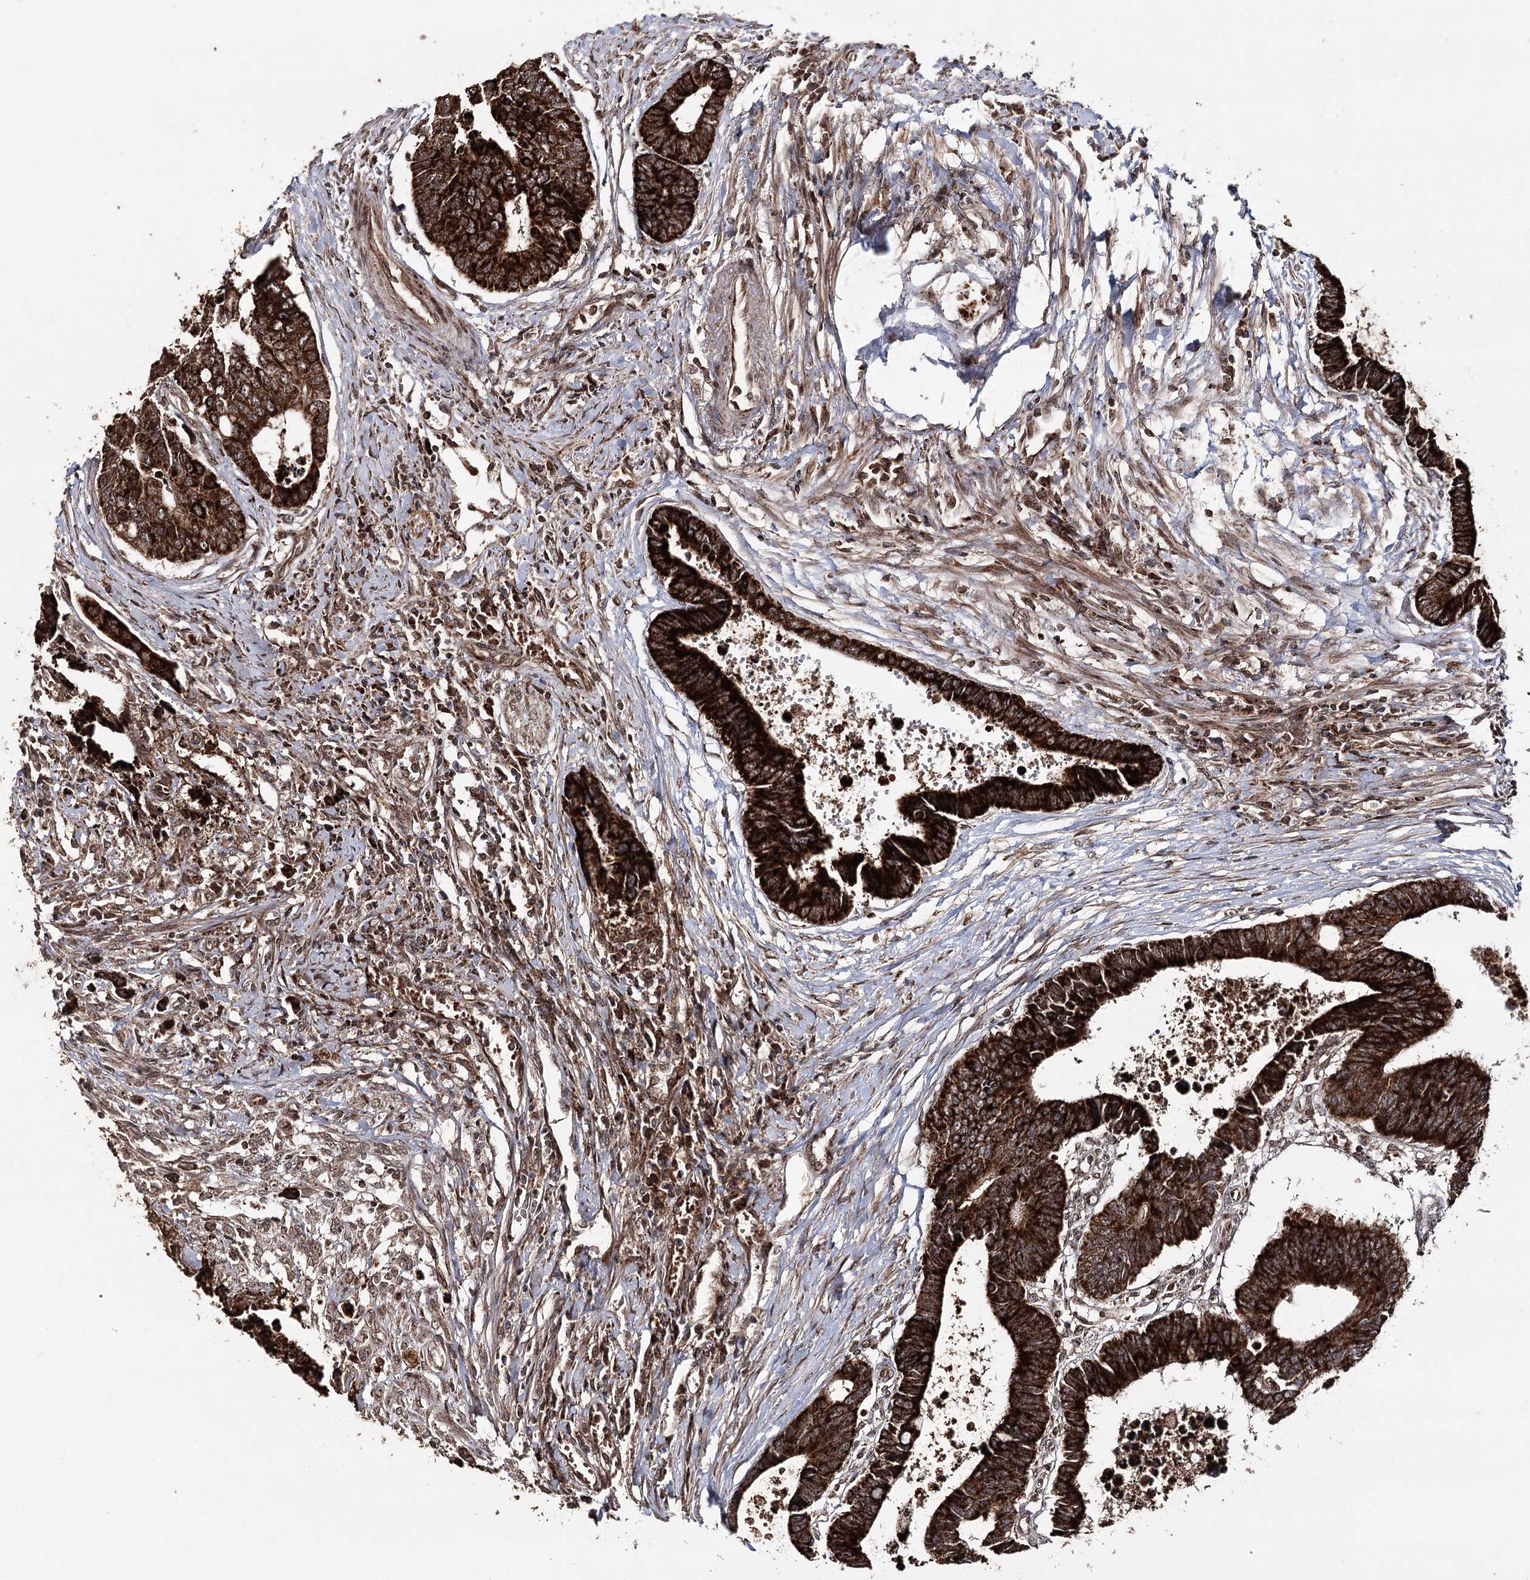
{"staining": {"intensity": "strong", "quantity": ">75%", "location": "cytoplasmic/membranous"}, "tissue": "colorectal cancer", "cell_type": "Tumor cells", "image_type": "cancer", "snomed": [{"axis": "morphology", "description": "Adenocarcinoma, NOS"}, {"axis": "topography", "description": "Rectum"}], "caption": "IHC image of human colorectal adenocarcinoma stained for a protein (brown), which demonstrates high levels of strong cytoplasmic/membranous staining in approximately >75% of tumor cells.", "gene": "ZNRF3", "patient": {"sex": "male", "age": 84}}